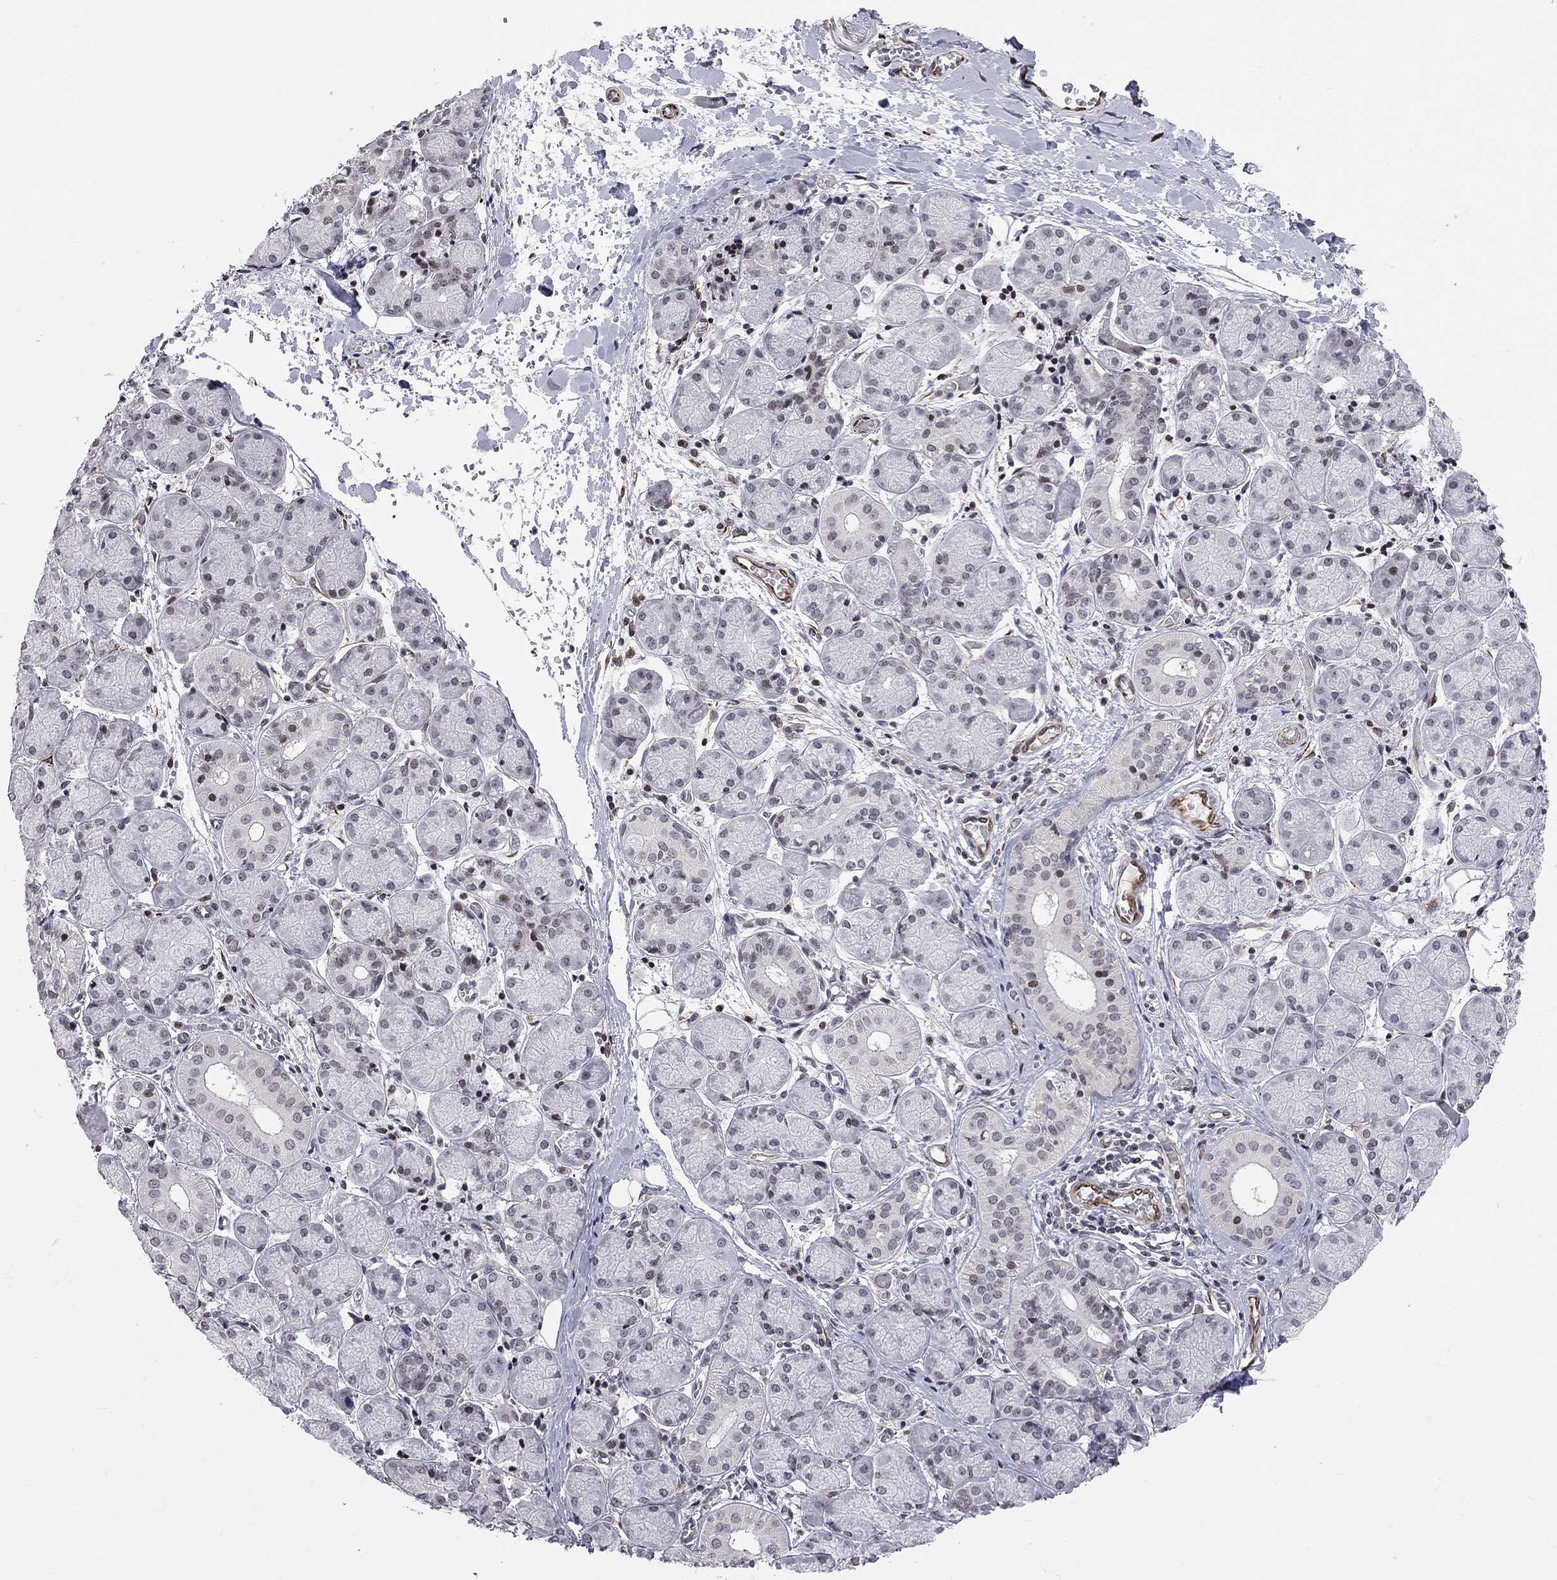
{"staining": {"intensity": "strong", "quantity": "<25%", "location": "nuclear"}, "tissue": "salivary gland", "cell_type": "Glandular cells", "image_type": "normal", "snomed": [{"axis": "morphology", "description": "Normal tissue, NOS"}, {"axis": "topography", "description": "Salivary gland"}, {"axis": "topography", "description": "Peripheral nerve tissue"}], "caption": "Protein expression analysis of normal salivary gland shows strong nuclear expression in about <25% of glandular cells.", "gene": "MTNR1B", "patient": {"sex": "female", "age": 24}}